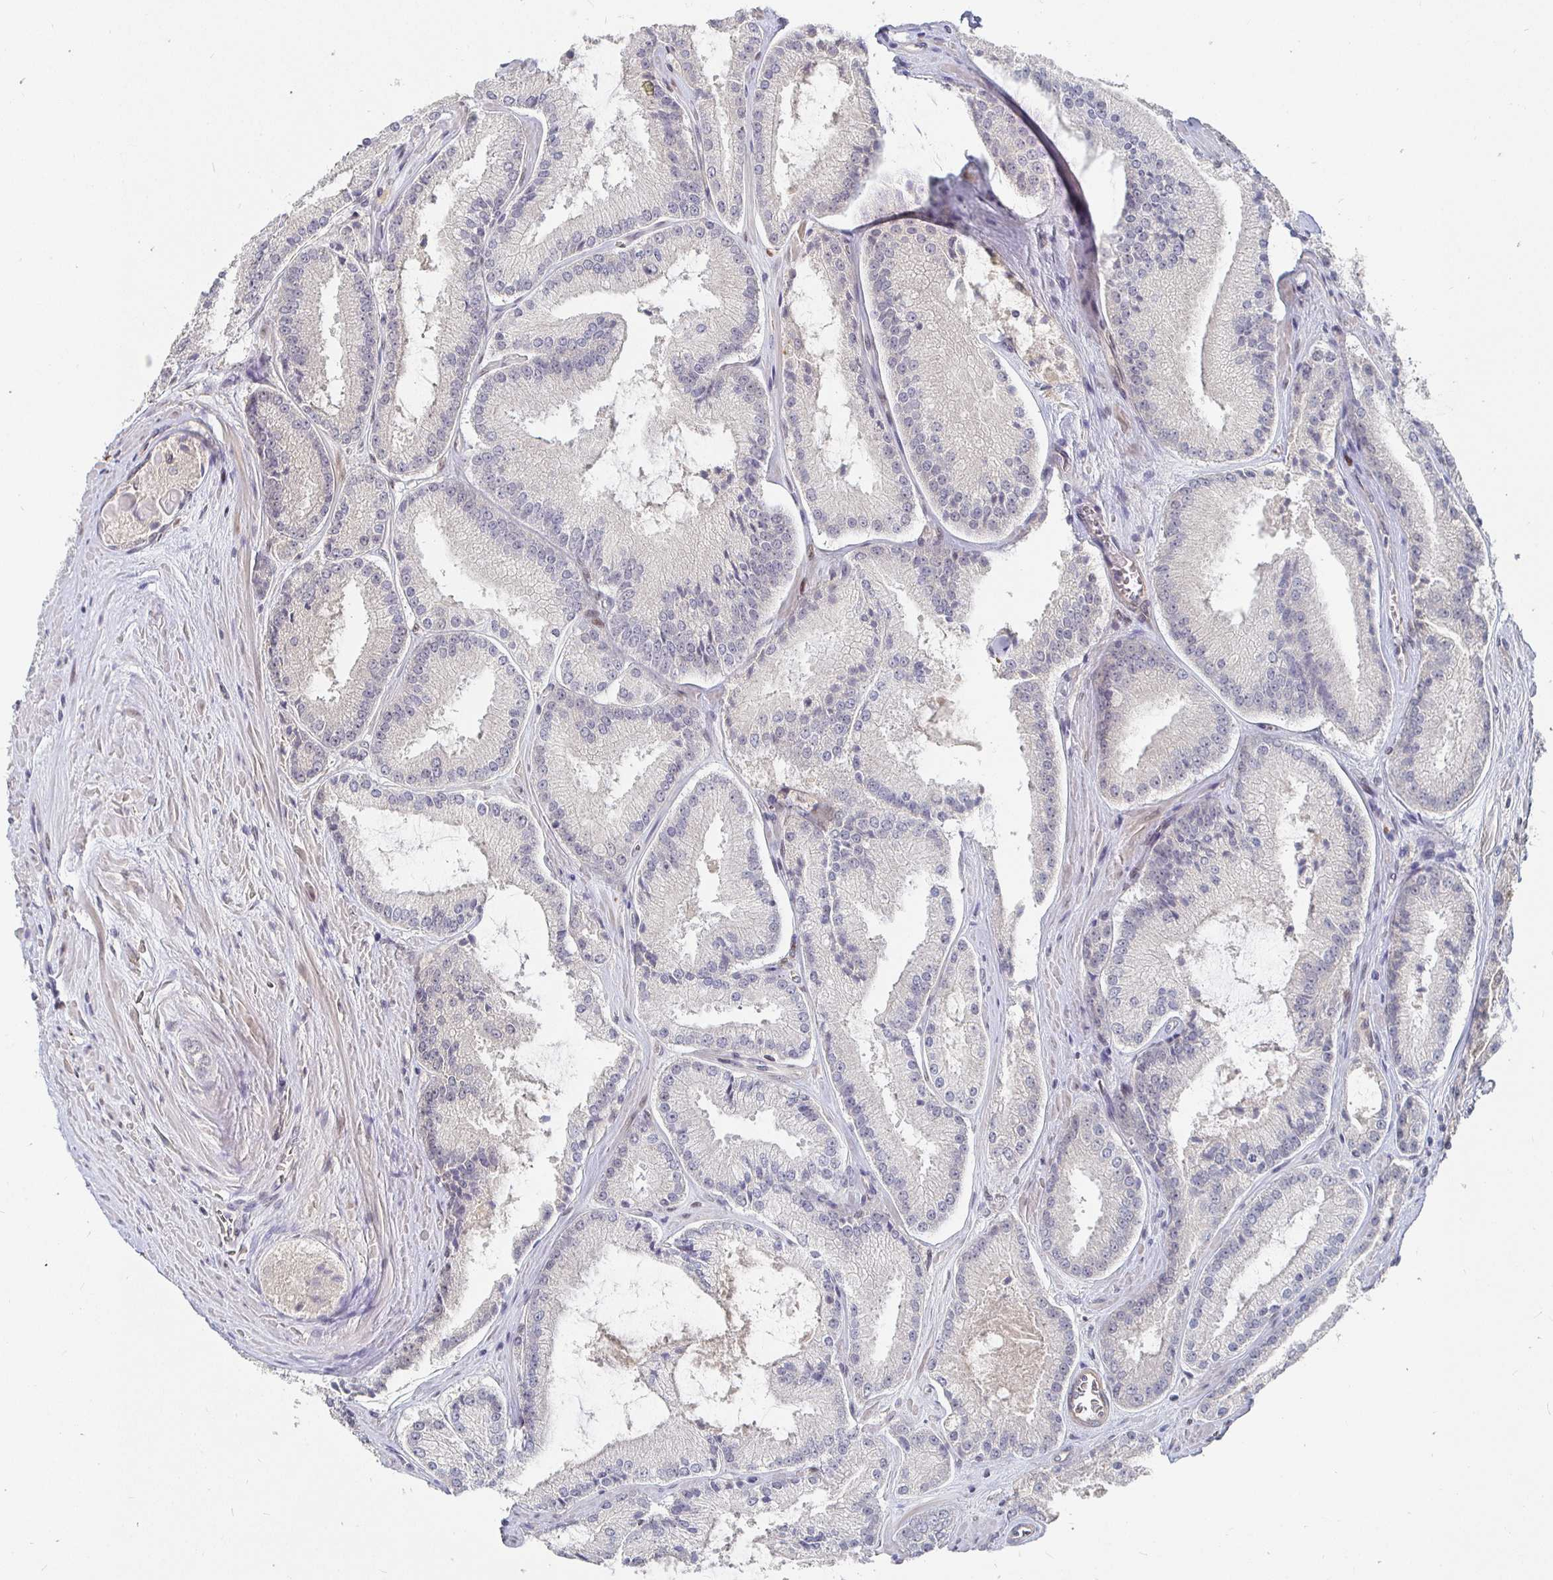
{"staining": {"intensity": "negative", "quantity": "none", "location": "none"}, "tissue": "prostate cancer", "cell_type": "Tumor cells", "image_type": "cancer", "snomed": [{"axis": "morphology", "description": "Adenocarcinoma, High grade"}, {"axis": "topography", "description": "Prostate"}], "caption": "DAB (3,3'-diaminobenzidine) immunohistochemical staining of prostate adenocarcinoma (high-grade) displays no significant positivity in tumor cells. Brightfield microscopy of immunohistochemistry stained with DAB (brown) and hematoxylin (blue), captured at high magnification.", "gene": "MEIS1", "patient": {"sex": "male", "age": 73}}